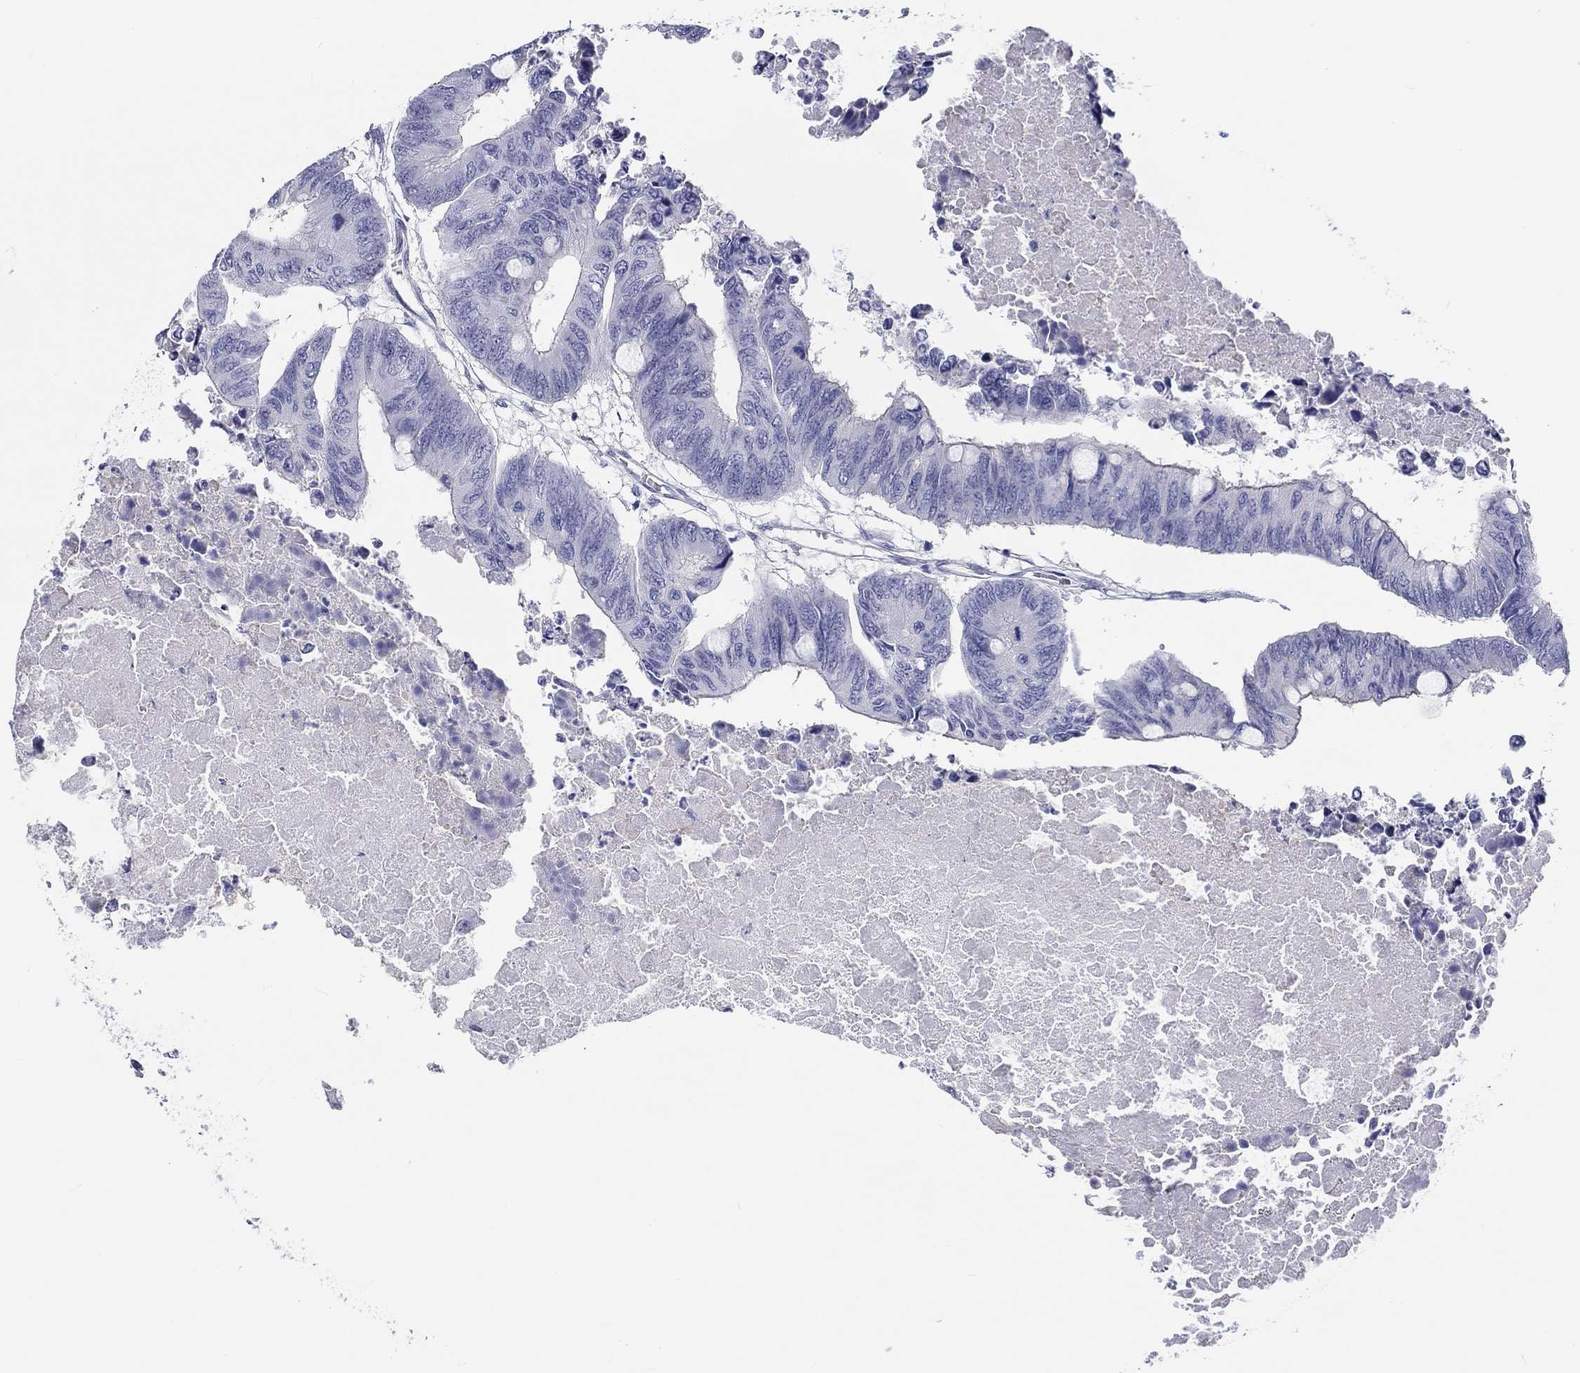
{"staining": {"intensity": "negative", "quantity": "none", "location": "none"}, "tissue": "colorectal cancer", "cell_type": "Tumor cells", "image_type": "cancer", "snomed": [{"axis": "morphology", "description": "Normal tissue, NOS"}, {"axis": "morphology", "description": "Adenocarcinoma, NOS"}, {"axis": "topography", "description": "Rectum"}, {"axis": "topography", "description": "Peripheral nerve tissue"}], "caption": "Immunohistochemistry image of human colorectal adenocarcinoma stained for a protein (brown), which shows no expression in tumor cells. (Stains: DAB (3,3'-diaminobenzidine) immunohistochemistry with hematoxylin counter stain, Microscopy: brightfield microscopy at high magnification).", "gene": "CRYGD", "patient": {"sex": "male", "age": 92}}